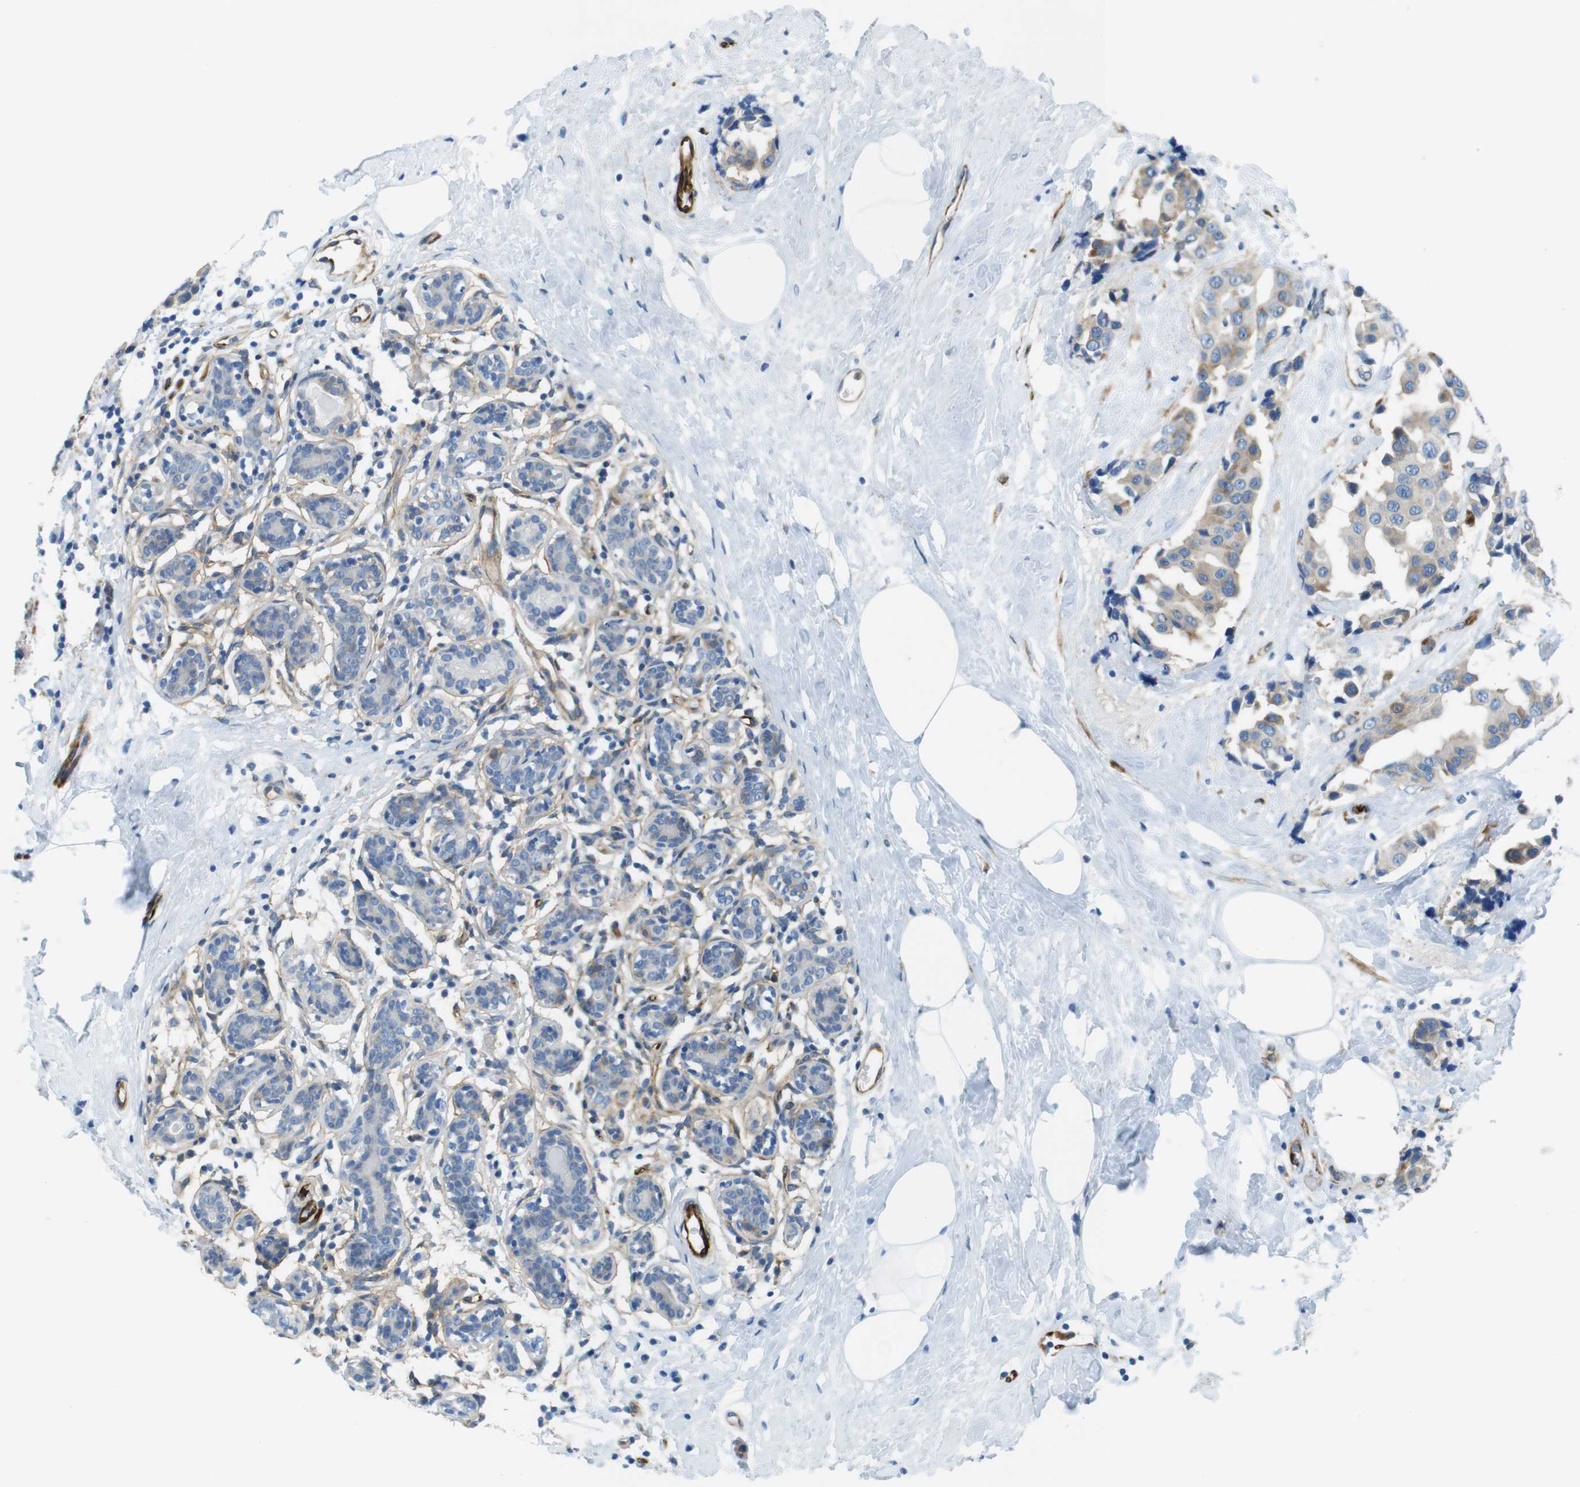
{"staining": {"intensity": "weak", "quantity": ">75%", "location": "cytoplasmic/membranous"}, "tissue": "breast cancer", "cell_type": "Tumor cells", "image_type": "cancer", "snomed": [{"axis": "morphology", "description": "Normal tissue, NOS"}, {"axis": "morphology", "description": "Duct carcinoma"}, {"axis": "topography", "description": "Breast"}], "caption": "Immunohistochemical staining of human breast invasive ductal carcinoma shows low levels of weak cytoplasmic/membranous positivity in approximately >75% of tumor cells.", "gene": "EMP2", "patient": {"sex": "female", "age": 39}}